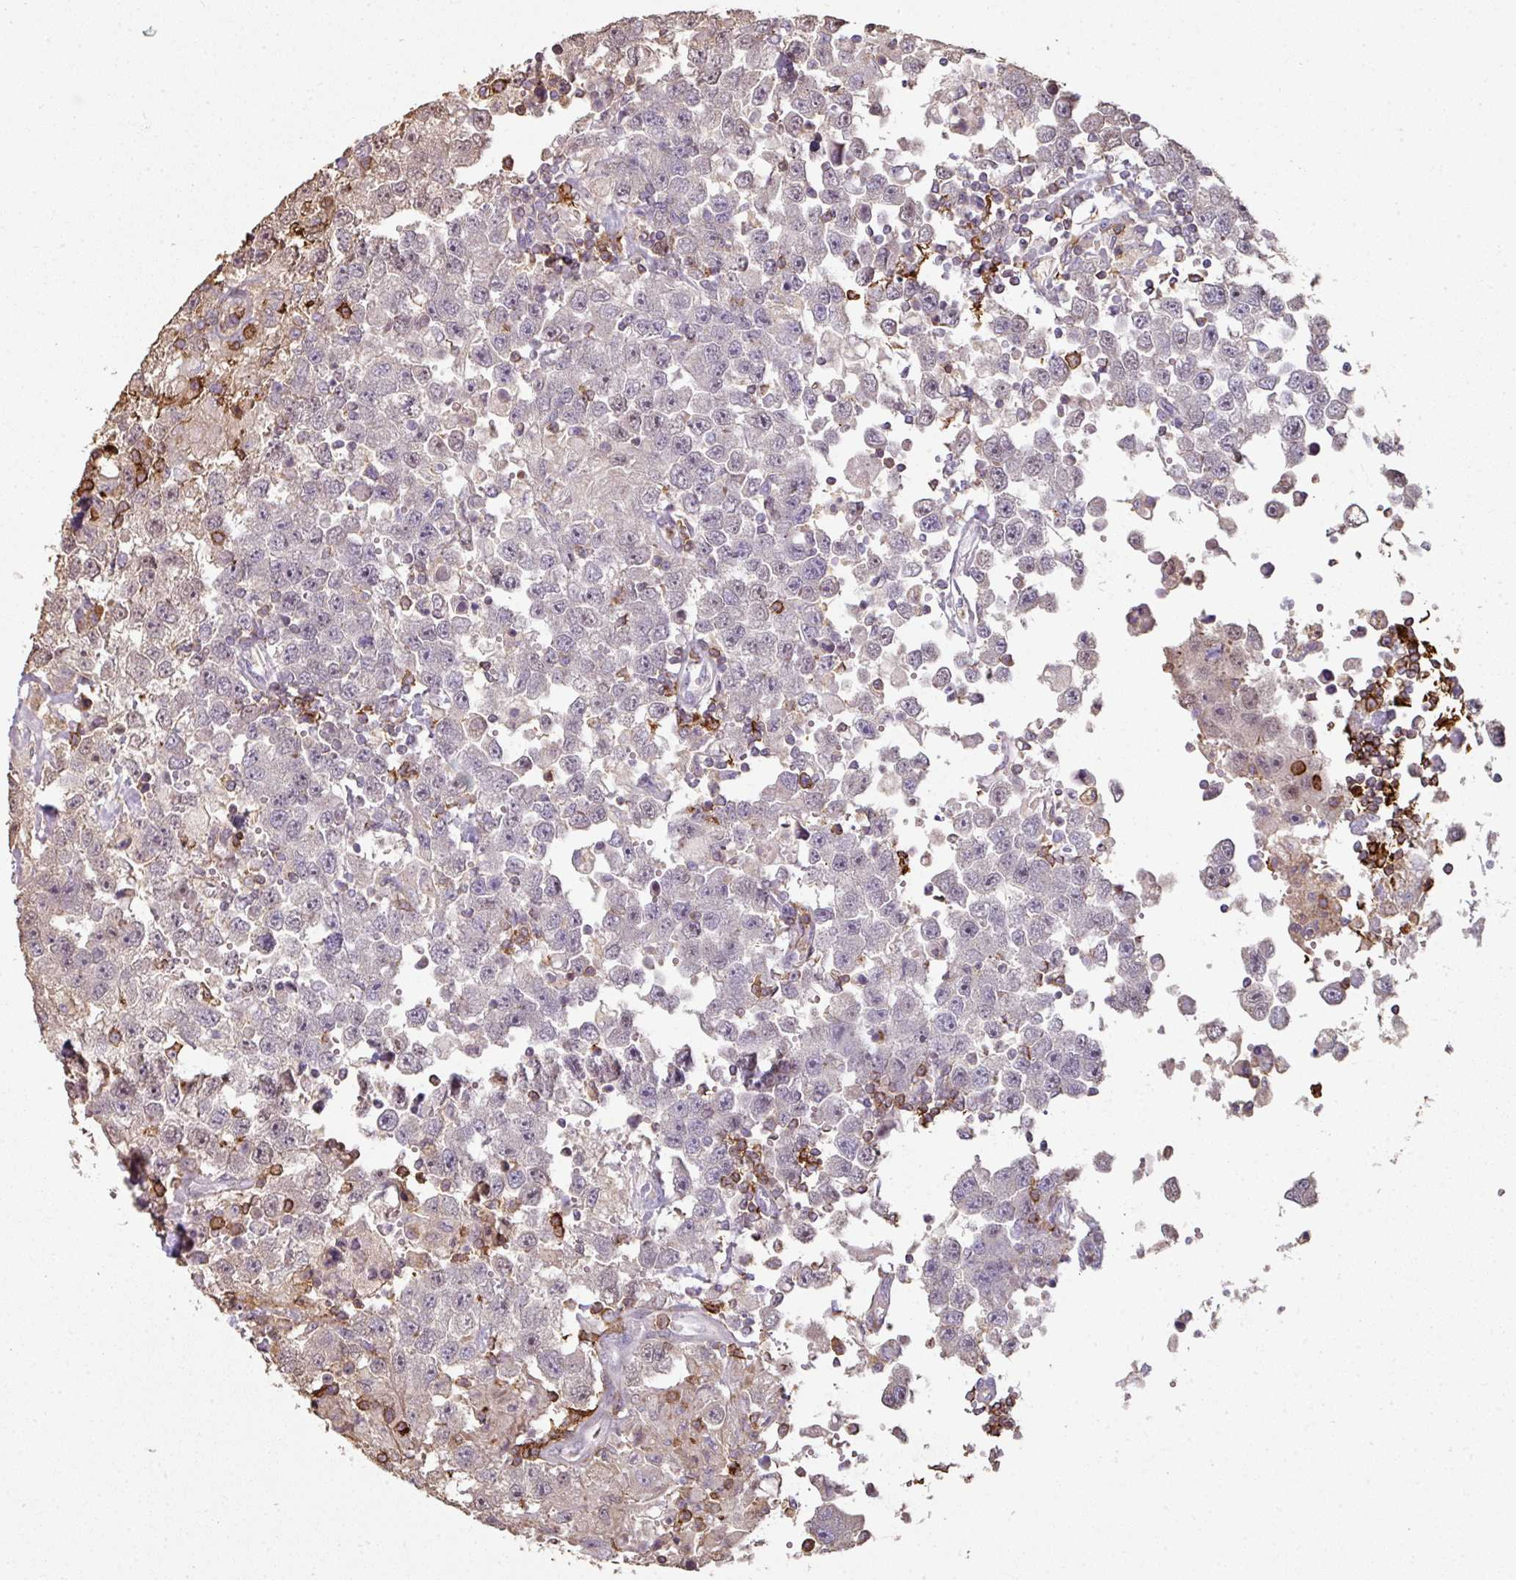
{"staining": {"intensity": "negative", "quantity": "none", "location": "none"}, "tissue": "testis cancer", "cell_type": "Tumor cells", "image_type": "cancer", "snomed": [{"axis": "morphology", "description": "Carcinoma, Embryonal, NOS"}, {"axis": "topography", "description": "Testis"}], "caption": "Immunohistochemical staining of testis embryonal carcinoma shows no significant expression in tumor cells. The staining was performed using DAB (3,3'-diaminobenzidine) to visualize the protein expression in brown, while the nuclei were stained in blue with hematoxylin (Magnification: 20x).", "gene": "OLFML2B", "patient": {"sex": "male", "age": 83}}